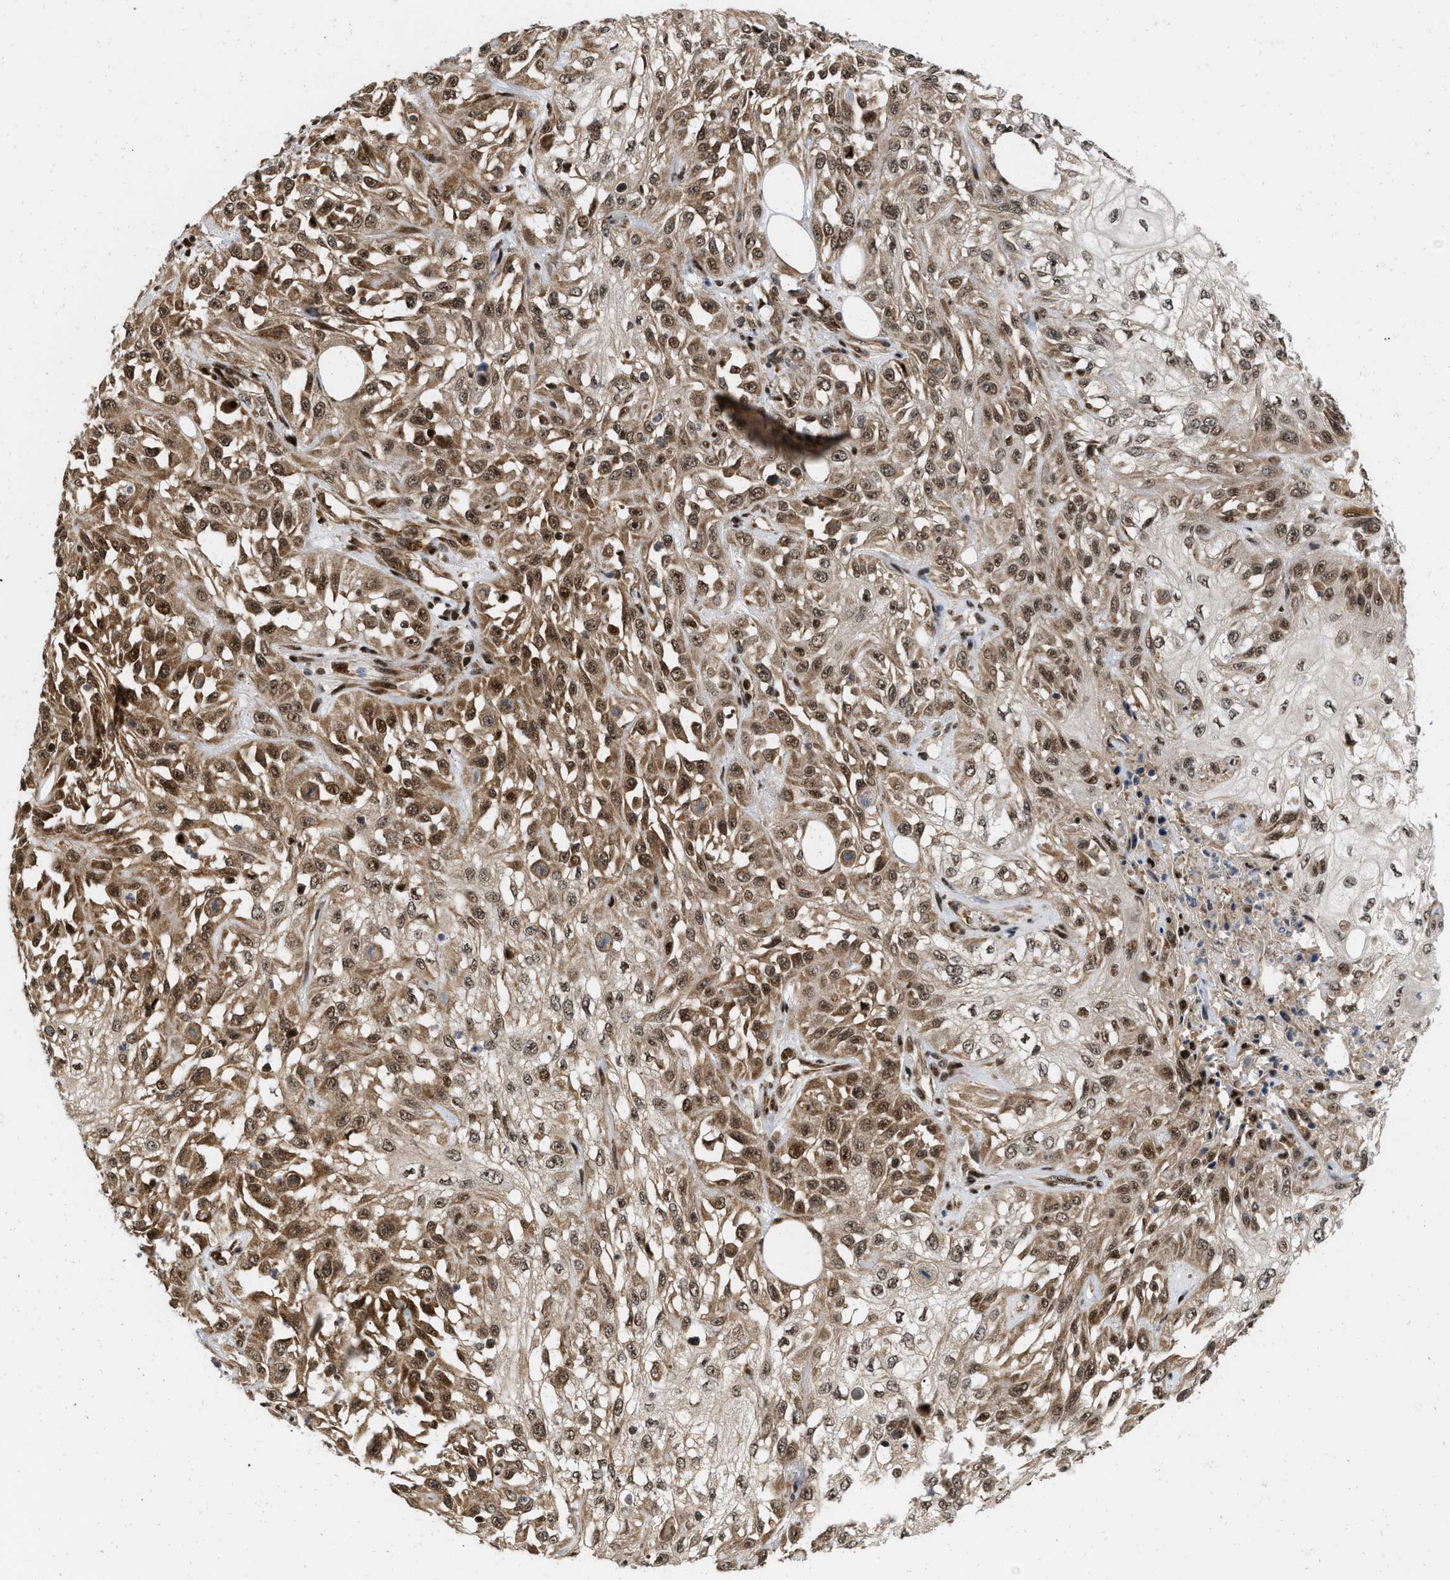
{"staining": {"intensity": "strong", "quantity": ">75%", "location": "cytoplasmic/membranous,nuclear"}, "tissue": "skin cancer", "cell_type": "Tumor cells", "image_type": "cancer", "snomed": [{"axis": "morphology", "description": "Squamous cell carcinoma, NOS"}, {"axis": "morphology", "description": "Squamous cell carcinoma, metastatic, NOS"}, {"axis": "topography", "description": "Skin"}, {"axis": "topography", "description": "Lymph node"}], "caption": "Immunohistochemical staining of human skin metastatic squamous cell carcinoma shows high levels of strong cytoplasmic/membranous and nuclear protein positivity in about >75% of tumor cells.", "gene": "ANKRD11", "patient": {"sex": "male", "age": 75}}